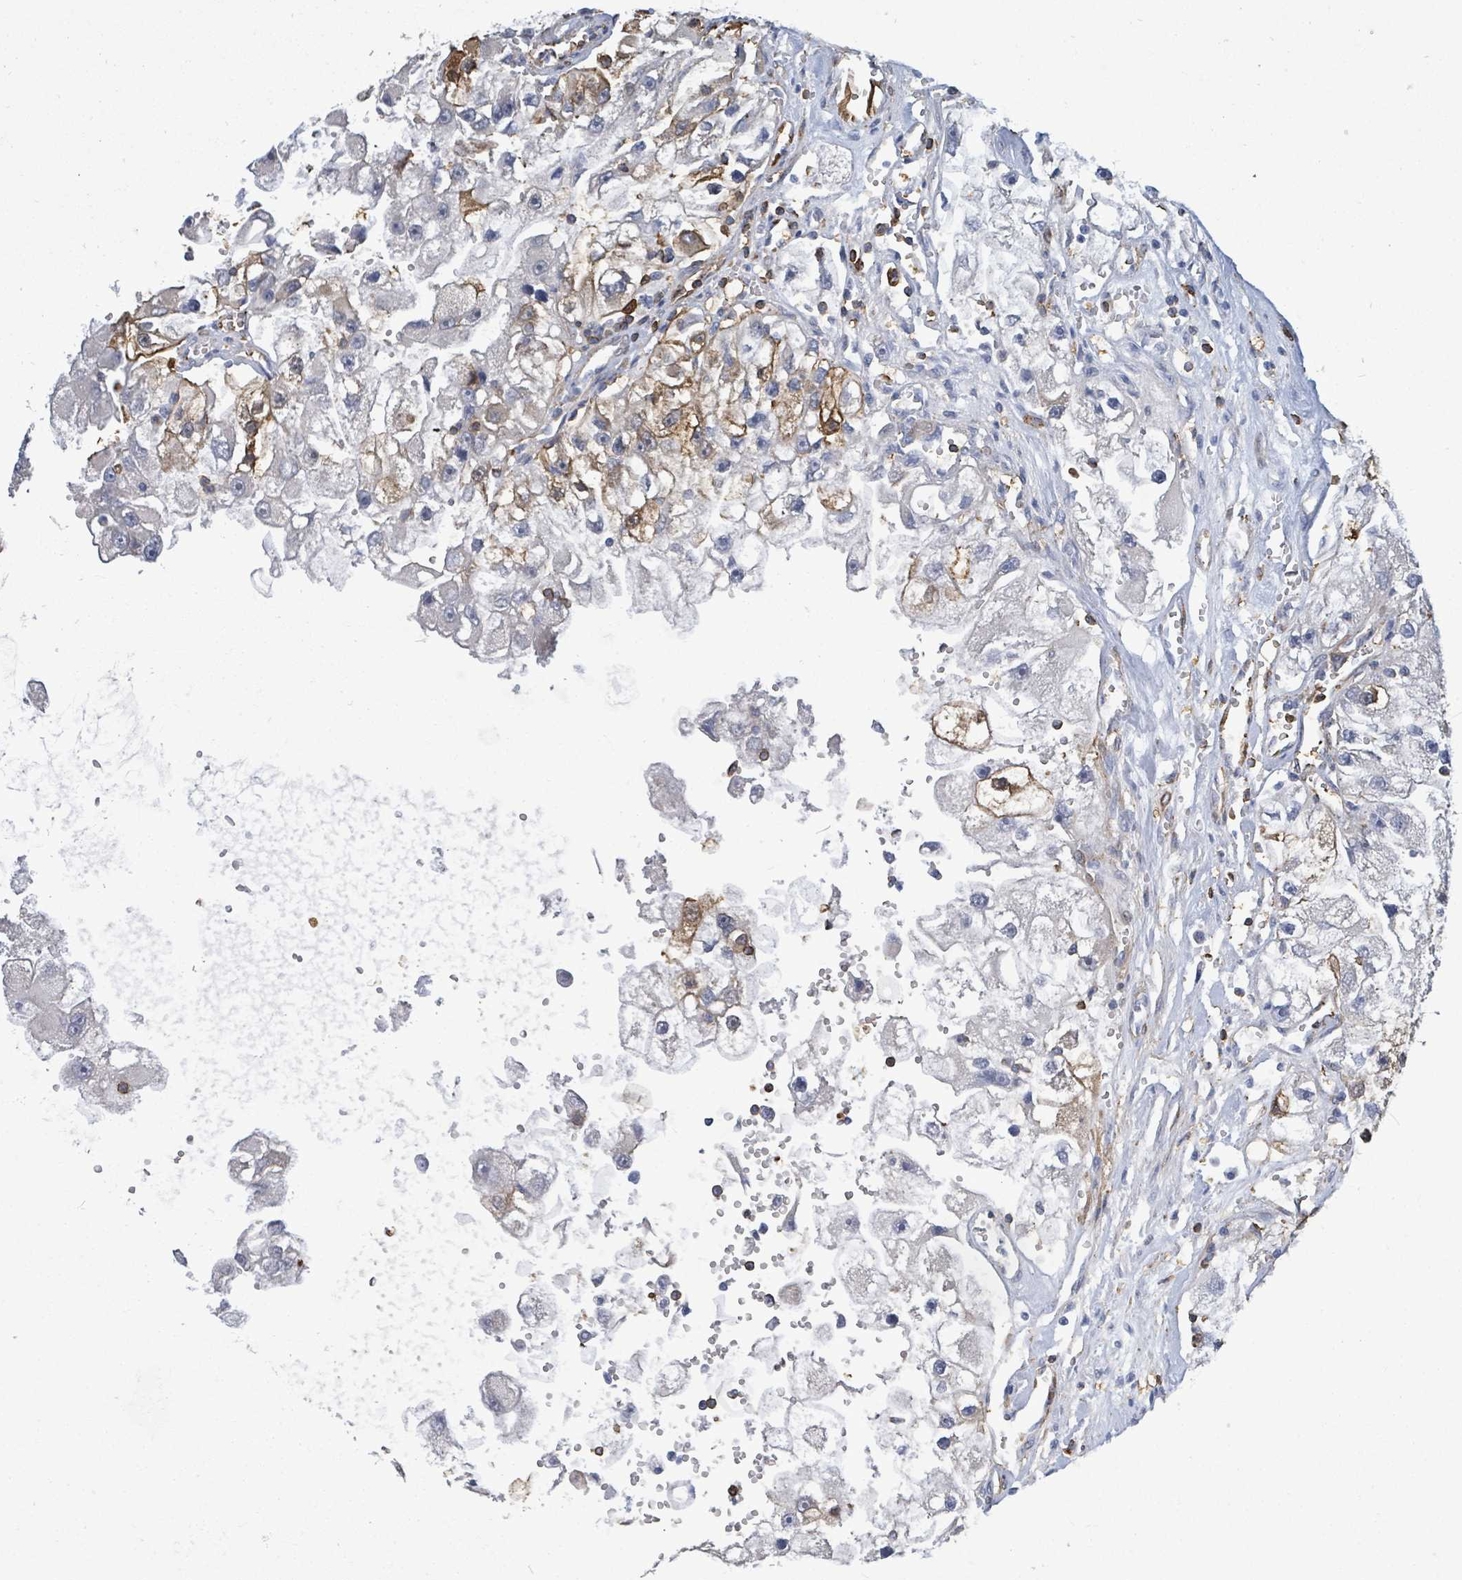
{"staining": {"intensity": "moderate", "quantity": "<25%", "location": "cytoplasmic/membranous"}, "tissue": "renal cancer", "cell_type": "Tumor cells", "image_type": "cancer", "snomed": [{"axis": "morphology", "description": "Adenocarcinoma, NOS"}, {"axis": "topography", "description": "Kidney"}], "caption": "Renal cancer (adenocarcinoma) was stained to show a protein in brown. There is low levels of moderate cytoplasmic/membranous positivity in approximately <25% of tumor cells.", "gene": "PRKRIP1", "patient": {"sex": "male", "age": 63}}